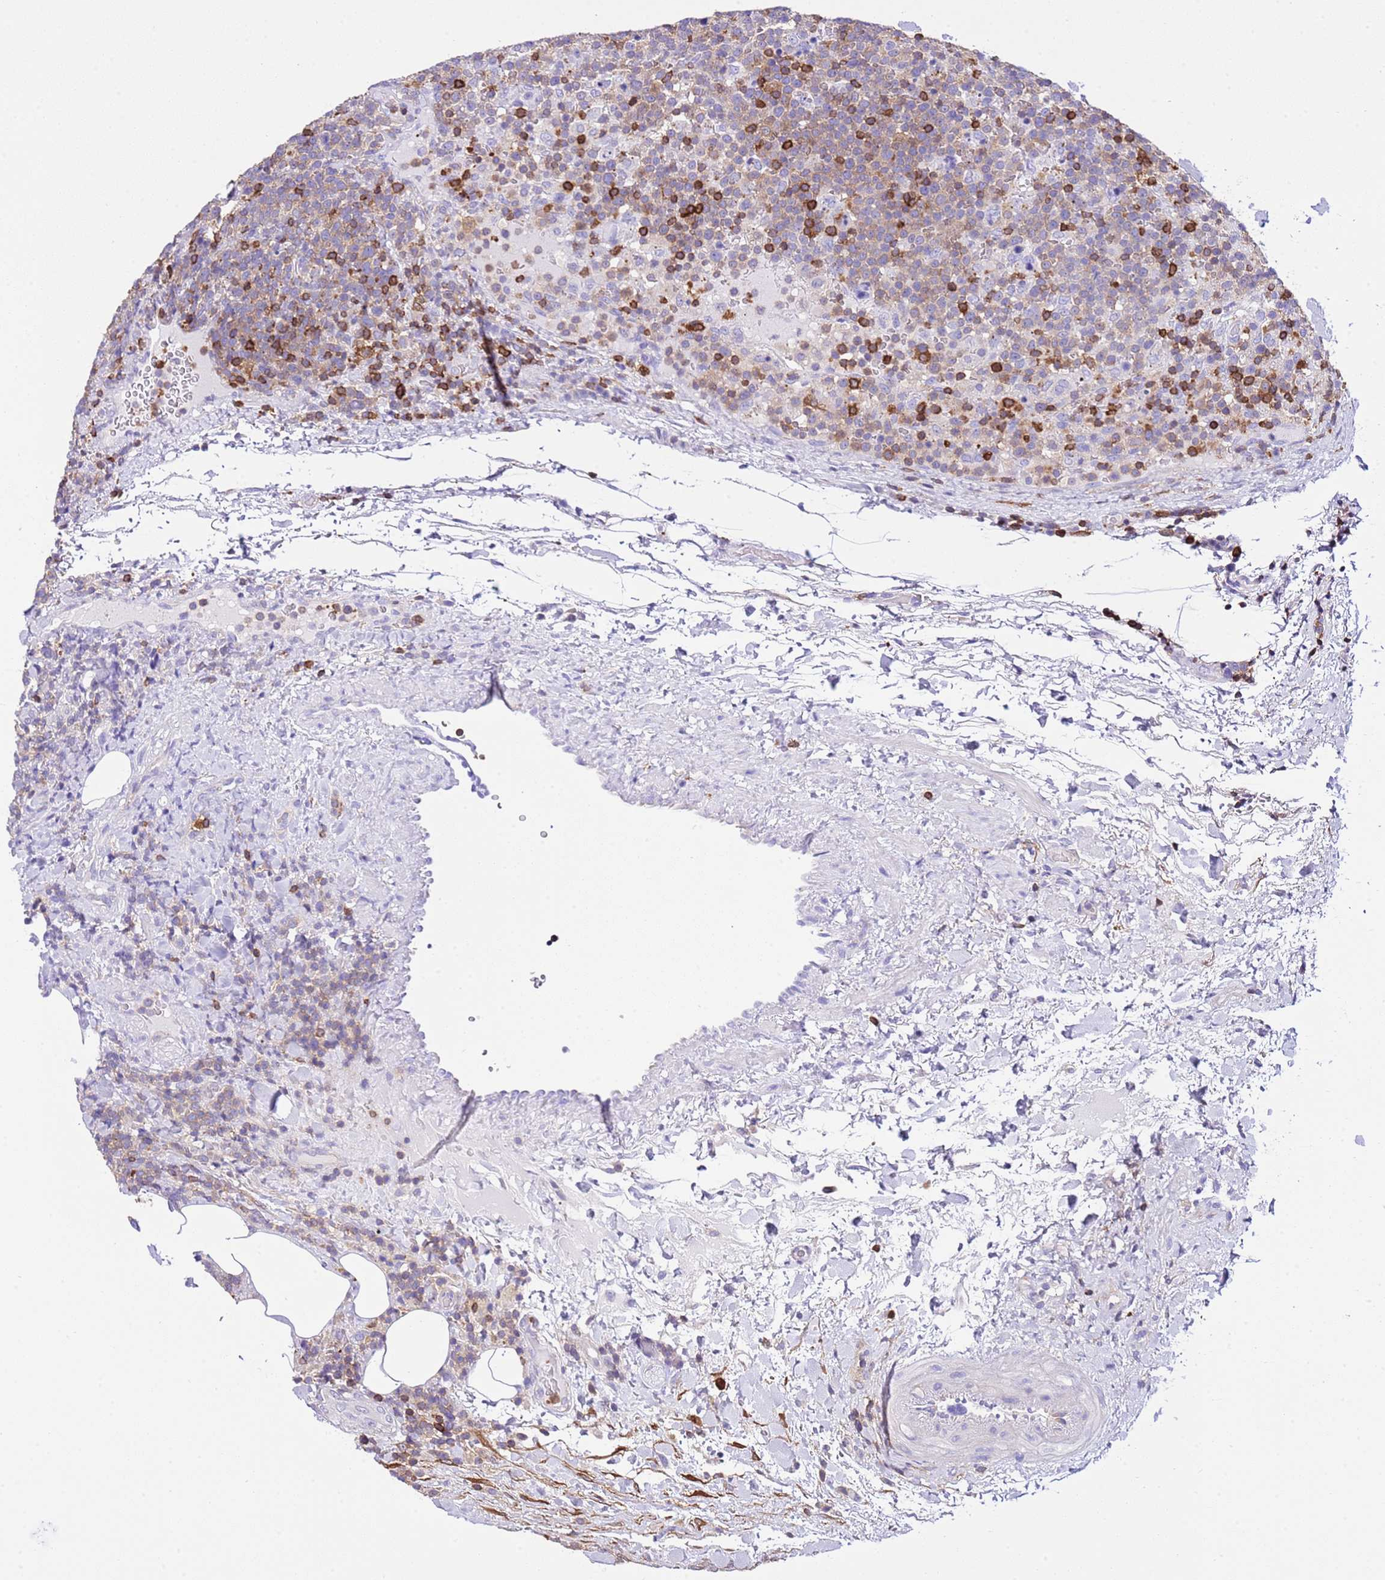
{"staining": {"intensity": "weak", "quantity": "25%-75%", "location": "cytoplasmic/membranous"}, "tissue": "lymphoma", "cell_type": "Tumor cells", "image_type": "cancer", "snomed": [{"axis": "morphology", "description": "Malignant lymphoma, non-Hodgkin's type, High grade"}, {"axis": "topography", "description": "Lymph node"}], "caption": "About 25%-75% of tumor cells in lymphoma show weak cytoplasmic/membranous protein staining as visualized by brown immunohistochemical staining.", "gene": "CNN2", "patient": {"sex": "male", "age": 61}}